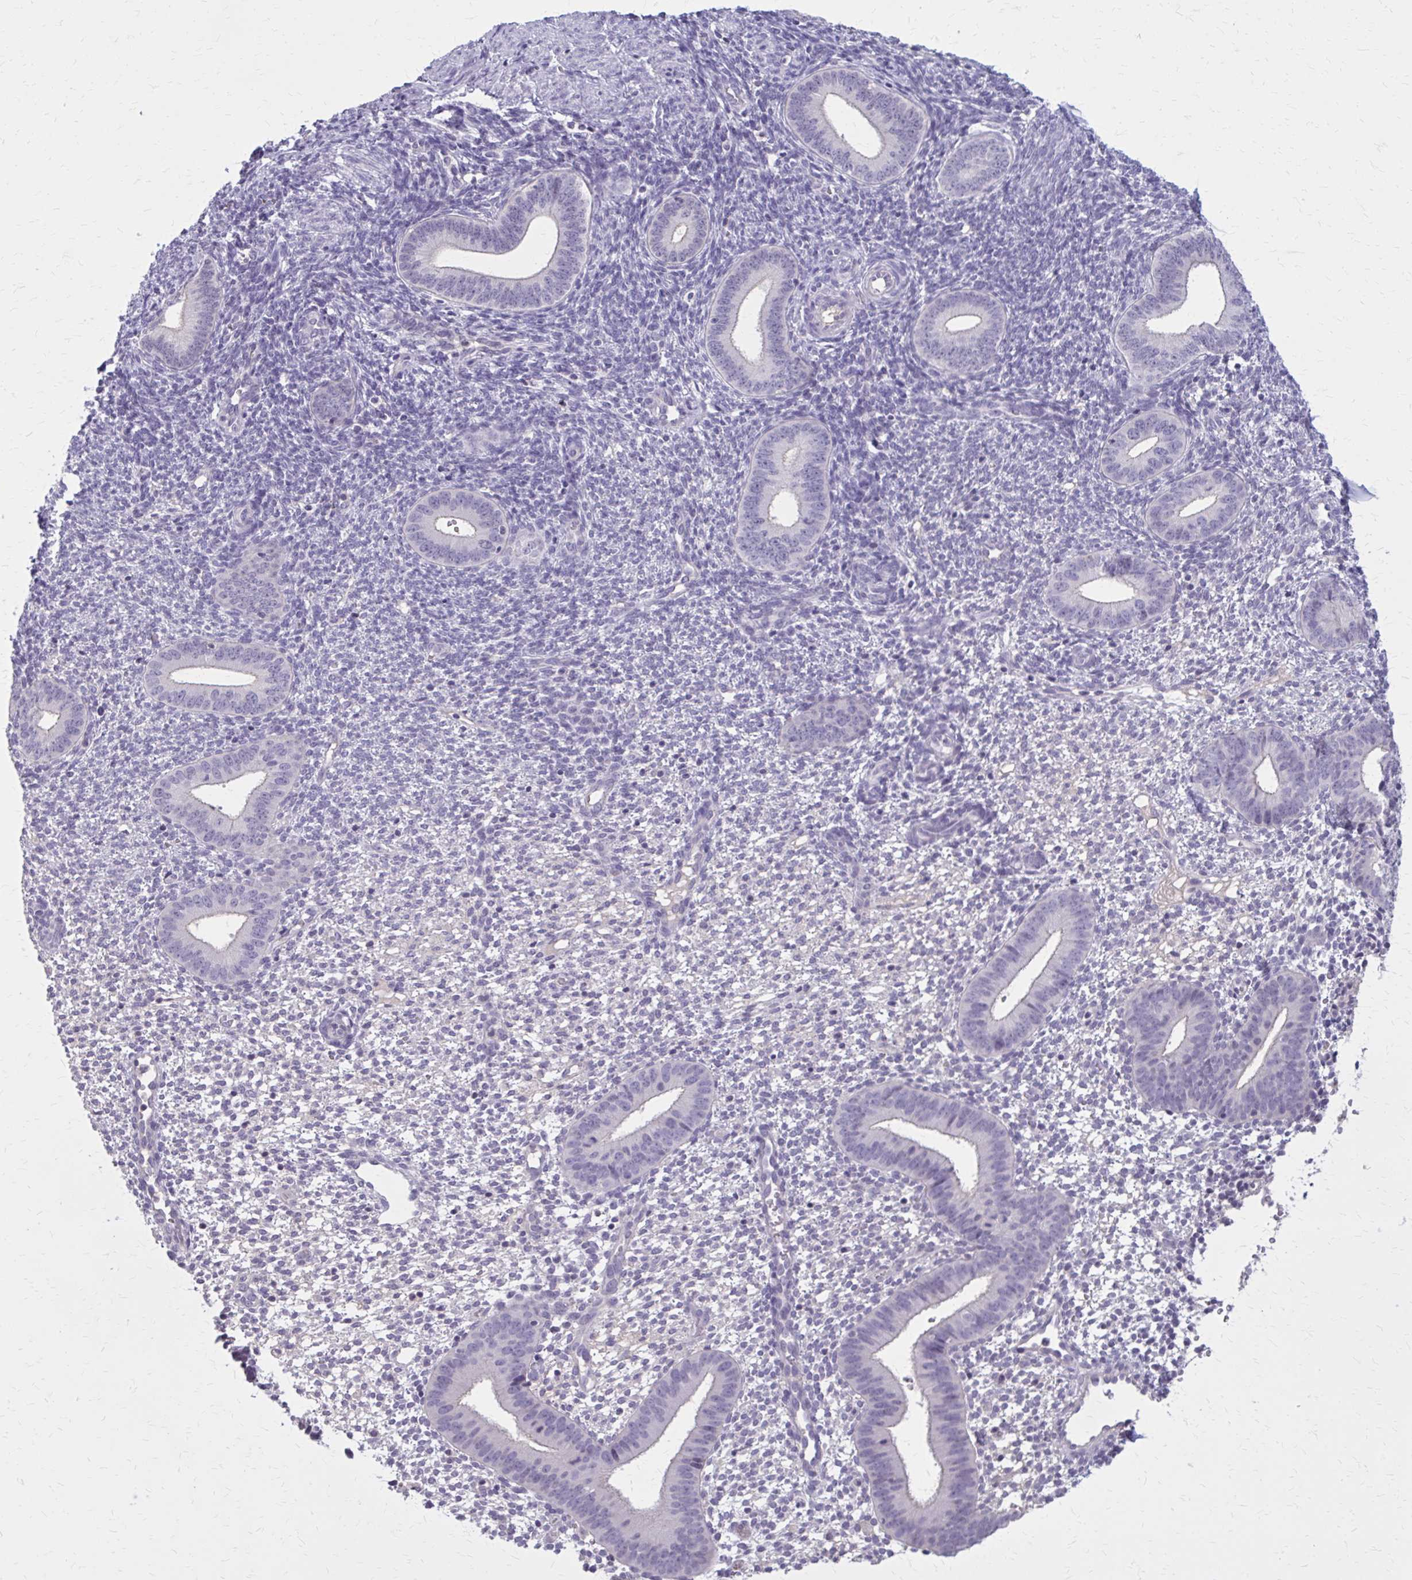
{"staining": {"intensity": "negative", "quantity": "none", "location": "none"}, "tissue": "endometrium", "cell_type": "Cells in endometrial stroma", "image_type": "normal", "snomed": [{"axis": "morphology", "description": "Normal tissue, NOS"}, {"axis": "topography", "description": "Endometrium"}], "caption": "This is a histopathology image of immunohistochemistry (IHC) staining of benign endometrium, which shows no positivity in cells in endometrial stroma.", "gene": "OR4A47", "patient": {"sex": "female", "age": 40}}